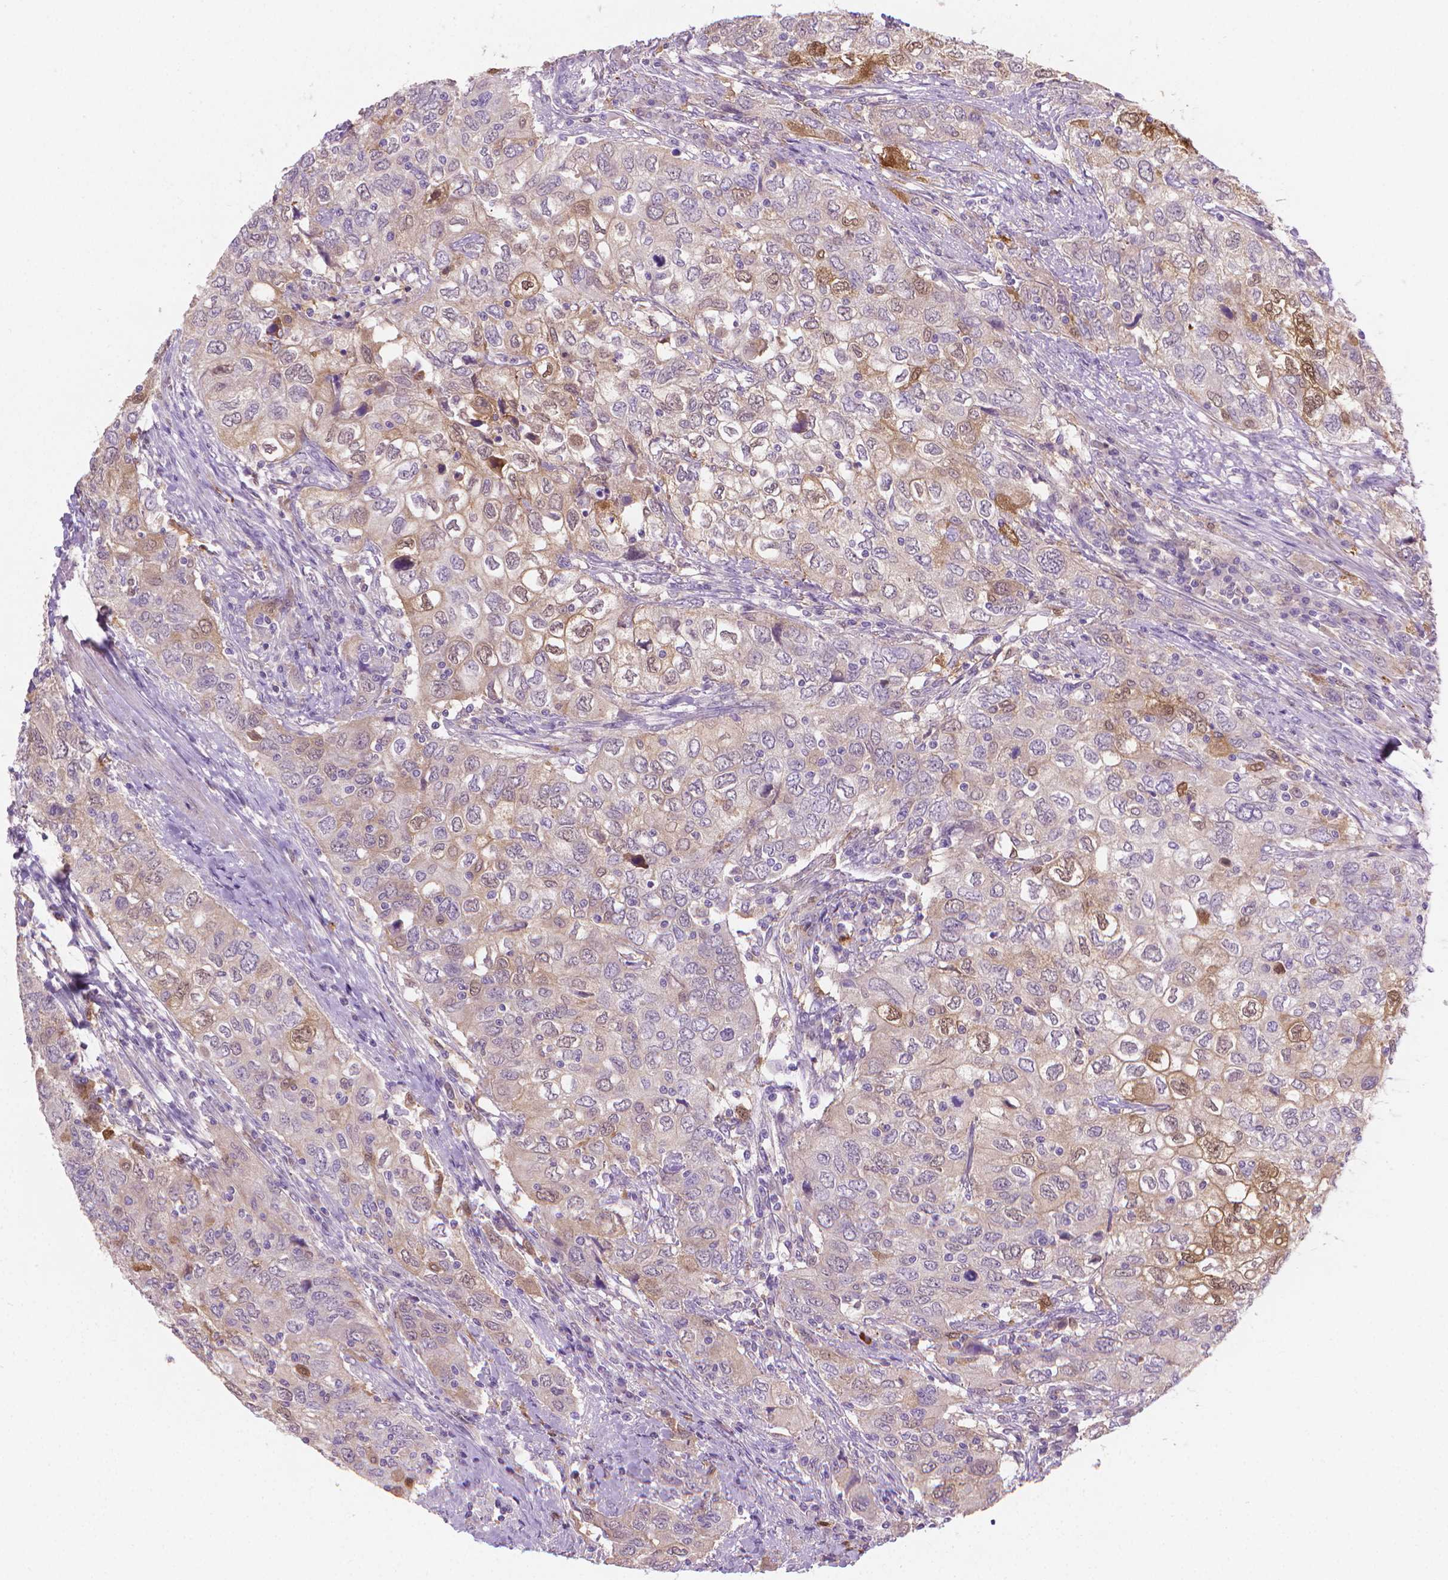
{"staining": {"intensity": "weak", "quantity": "25%-75%", "location": "cytoplasmic/membranous"}, "tissue": "urothelial cancer", "cell_type": "Tumor cells", "image_type": "cancer", "snomed": [{"axis": "morphology", "description": "Urothelial carcinoma, High grade"}, {"axis": "topography", "description": "Urinary bladder"}], "caption": "Protein expression analysis of urothelial cancer demonstrates weak cytoplasmic/membranous expression in approximately 25%-75% of tumor cells.", "gene": "GSDMA", "patient": {"sex": "male", "age": 76}}